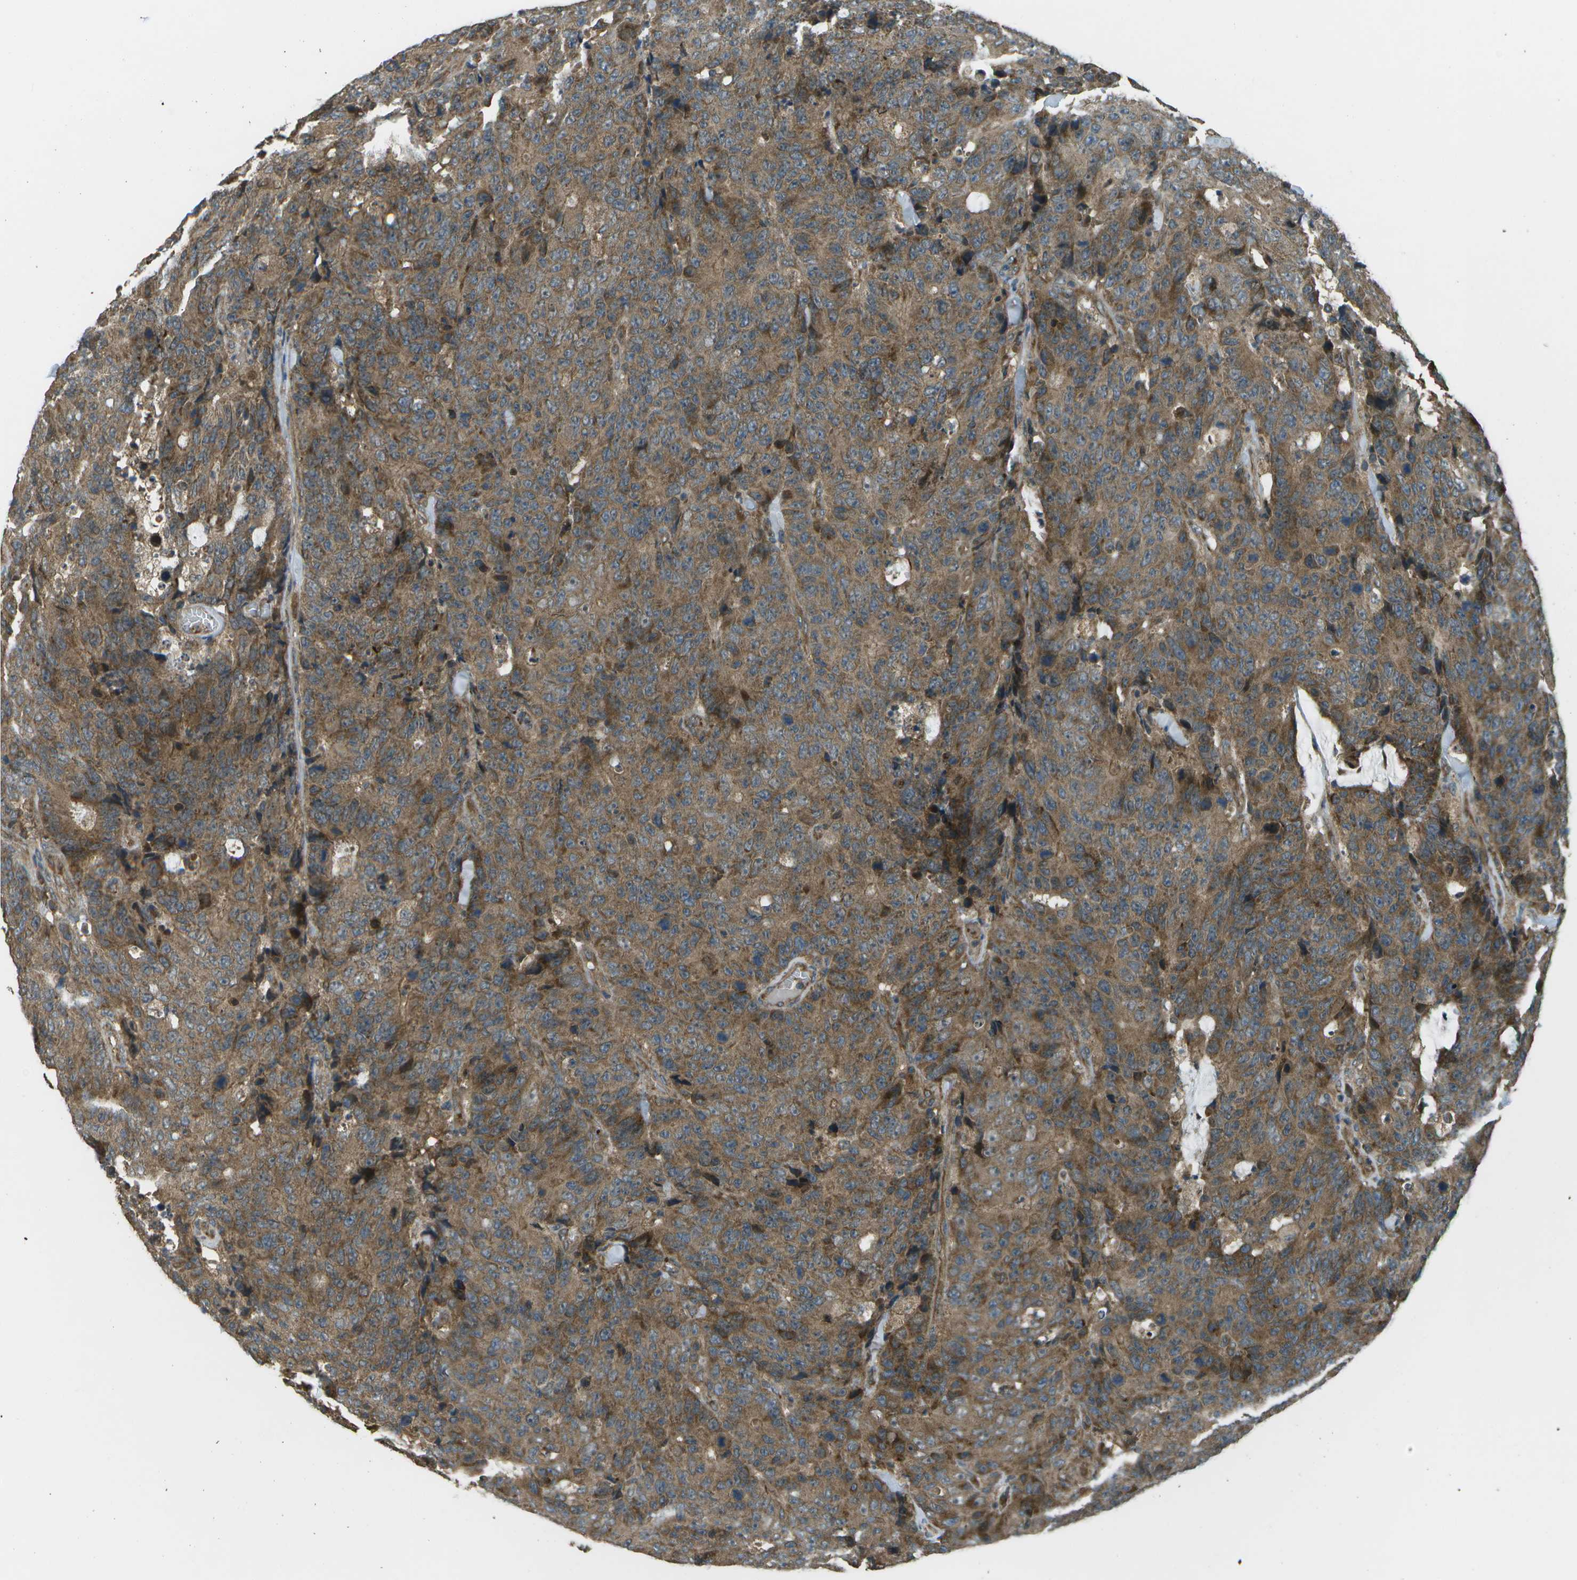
{"staining": {"intensity": "moderate", "quantity": ">75%", "location": "cytoplasmic/membranous"}, "tissue": "colorectal cancer", "cell_type": "Tumor cells", "image_type": "cancer", "snomed": [{"axis": "morphology", "description": "Adenocarcinoma, NOS"}, {"axis": "topography", "description": "Colon"}], "caption": "Human colorectal cancer (adenocarcinoma) stained for a protein (brown) exhibits moderate cytoplasmic/membranous positive positivity in about >75% of tumor cells.", "gene": "PLPBP", "patient": {"sex": "female", "age": 86}}